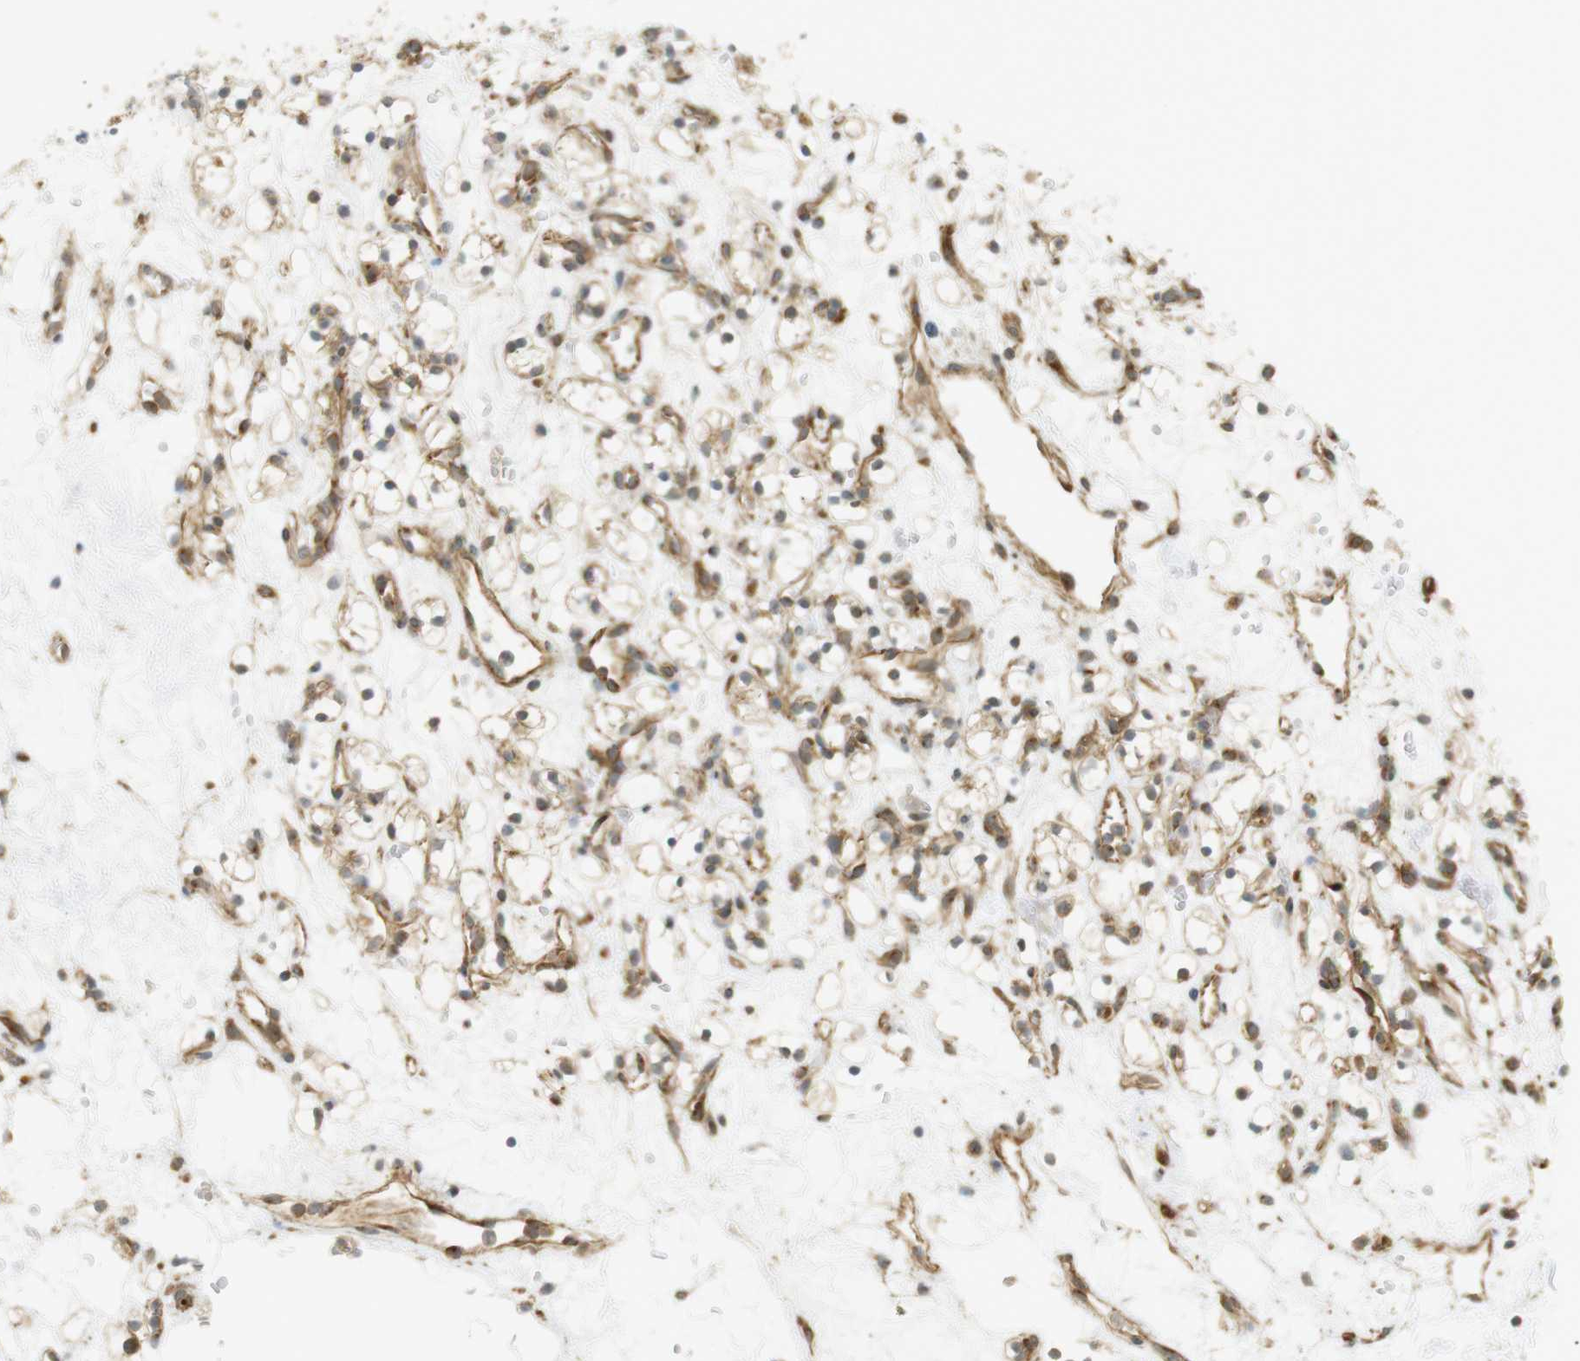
{"staining": {"intensity": "weak", "quantity": "<25%", "location": "cytoplasmic/membranous"}, "tissue": "renal cancer", "cell_type": "Tumor cells", "image_type": "cancer", "snomed": [{"axis": "morphology", "description": "Adenocarcinoma, NOS"}, {"axis": "topography", "description": "Kidney"}], "caption": "Adenocarcinoma (renal) stained for a protein using IHC exhibits no staining tumor cells.", "gene": "PA2G4", "patient": {"sex": "female", "age": 60}}